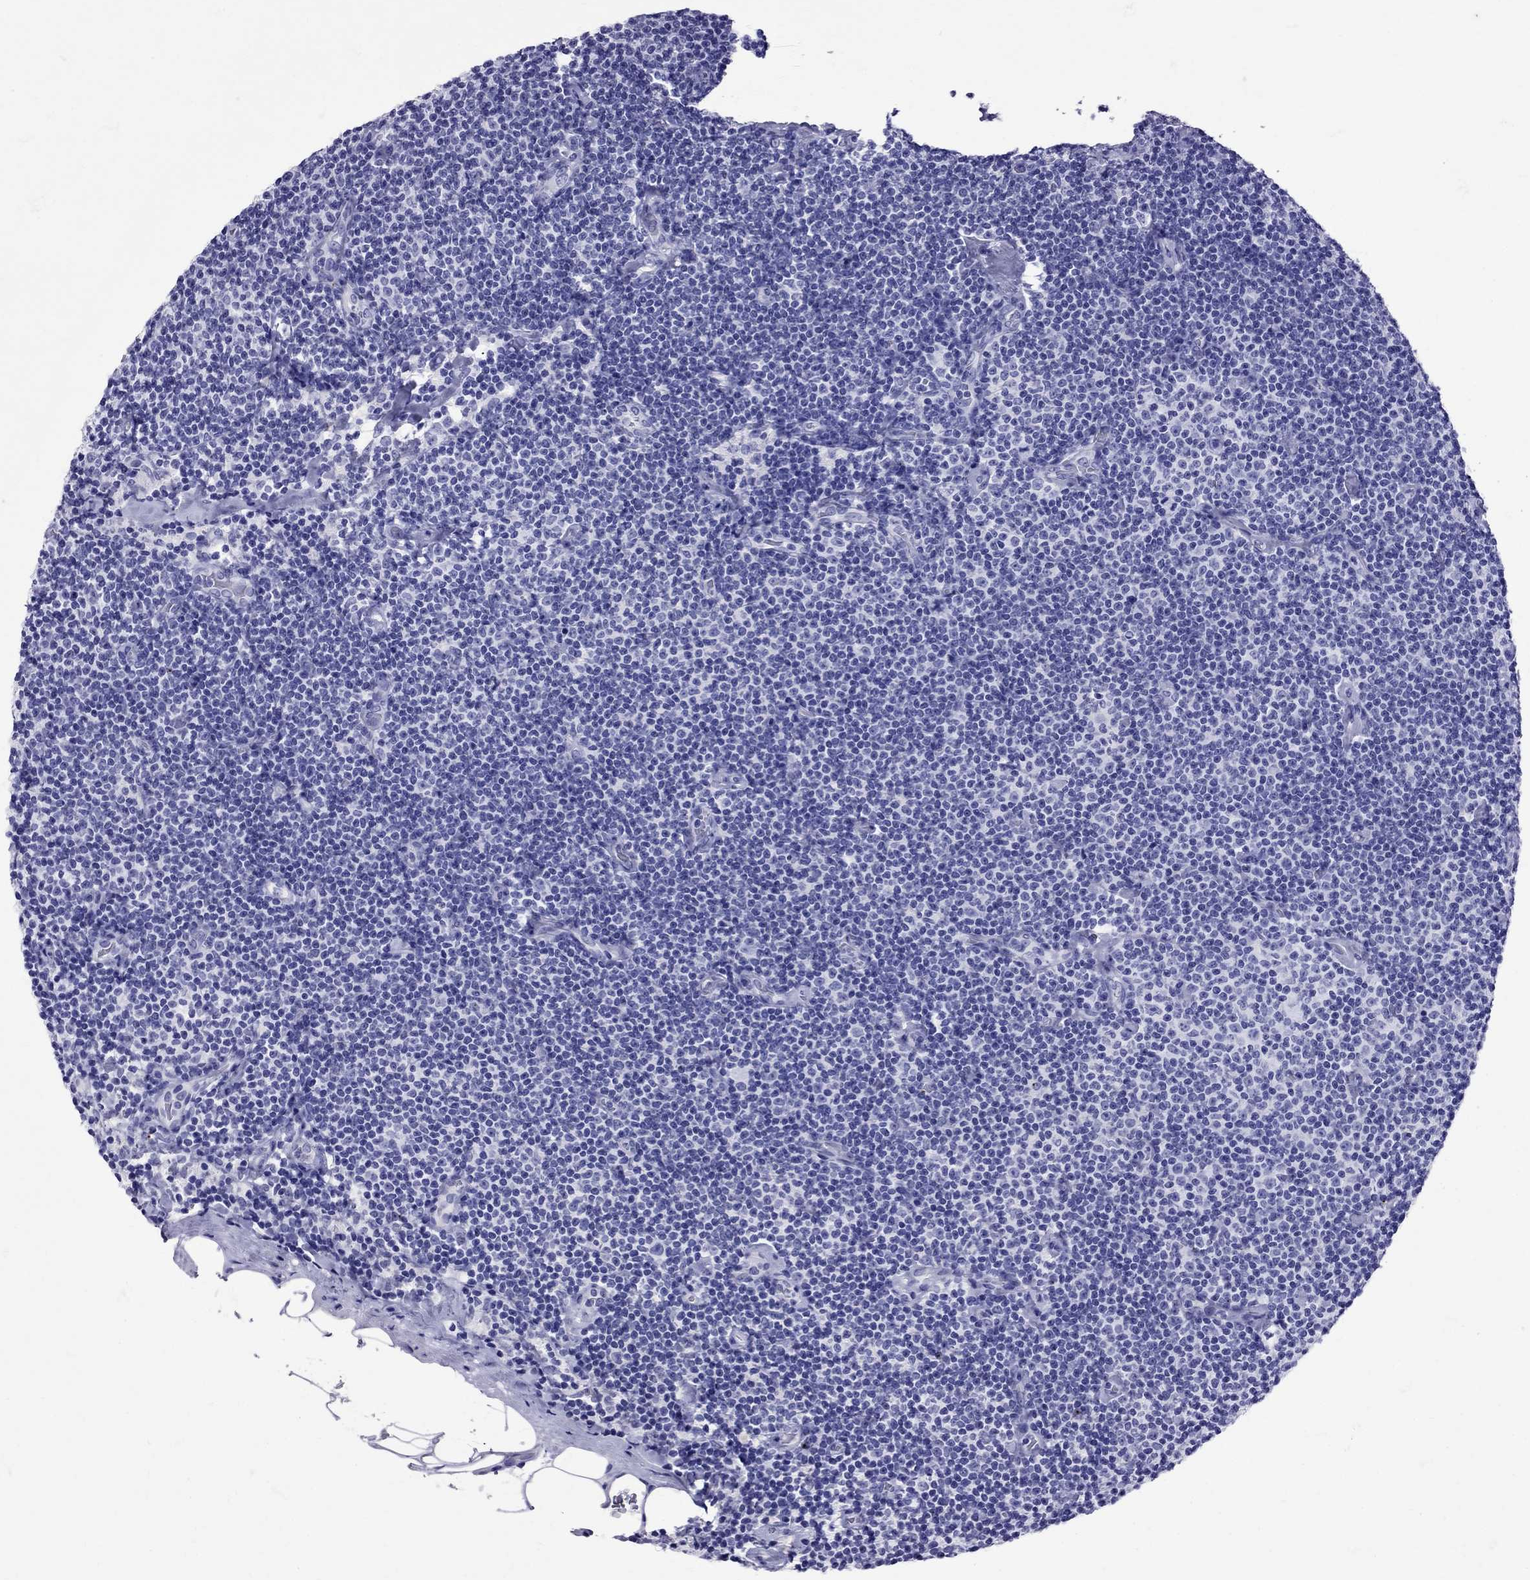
{"staining": {"intensity": "negative", "quantity": "none", "location": "none"}, "tissue": "lymphoma", "cell_type": "Tumor cells", "image_type": "cancer", "snomed": [{"axis": "morphology", "description": "Malignant lymphoma, non-Hodgkin's type, Low grade"}, {"axis": "topography", "description": "Lymph node"}], "caption": "There is no significant staining in tumor cells of lymphoma.", "gene": "AVP", "patient": {"sex": "male", "age": 81}}